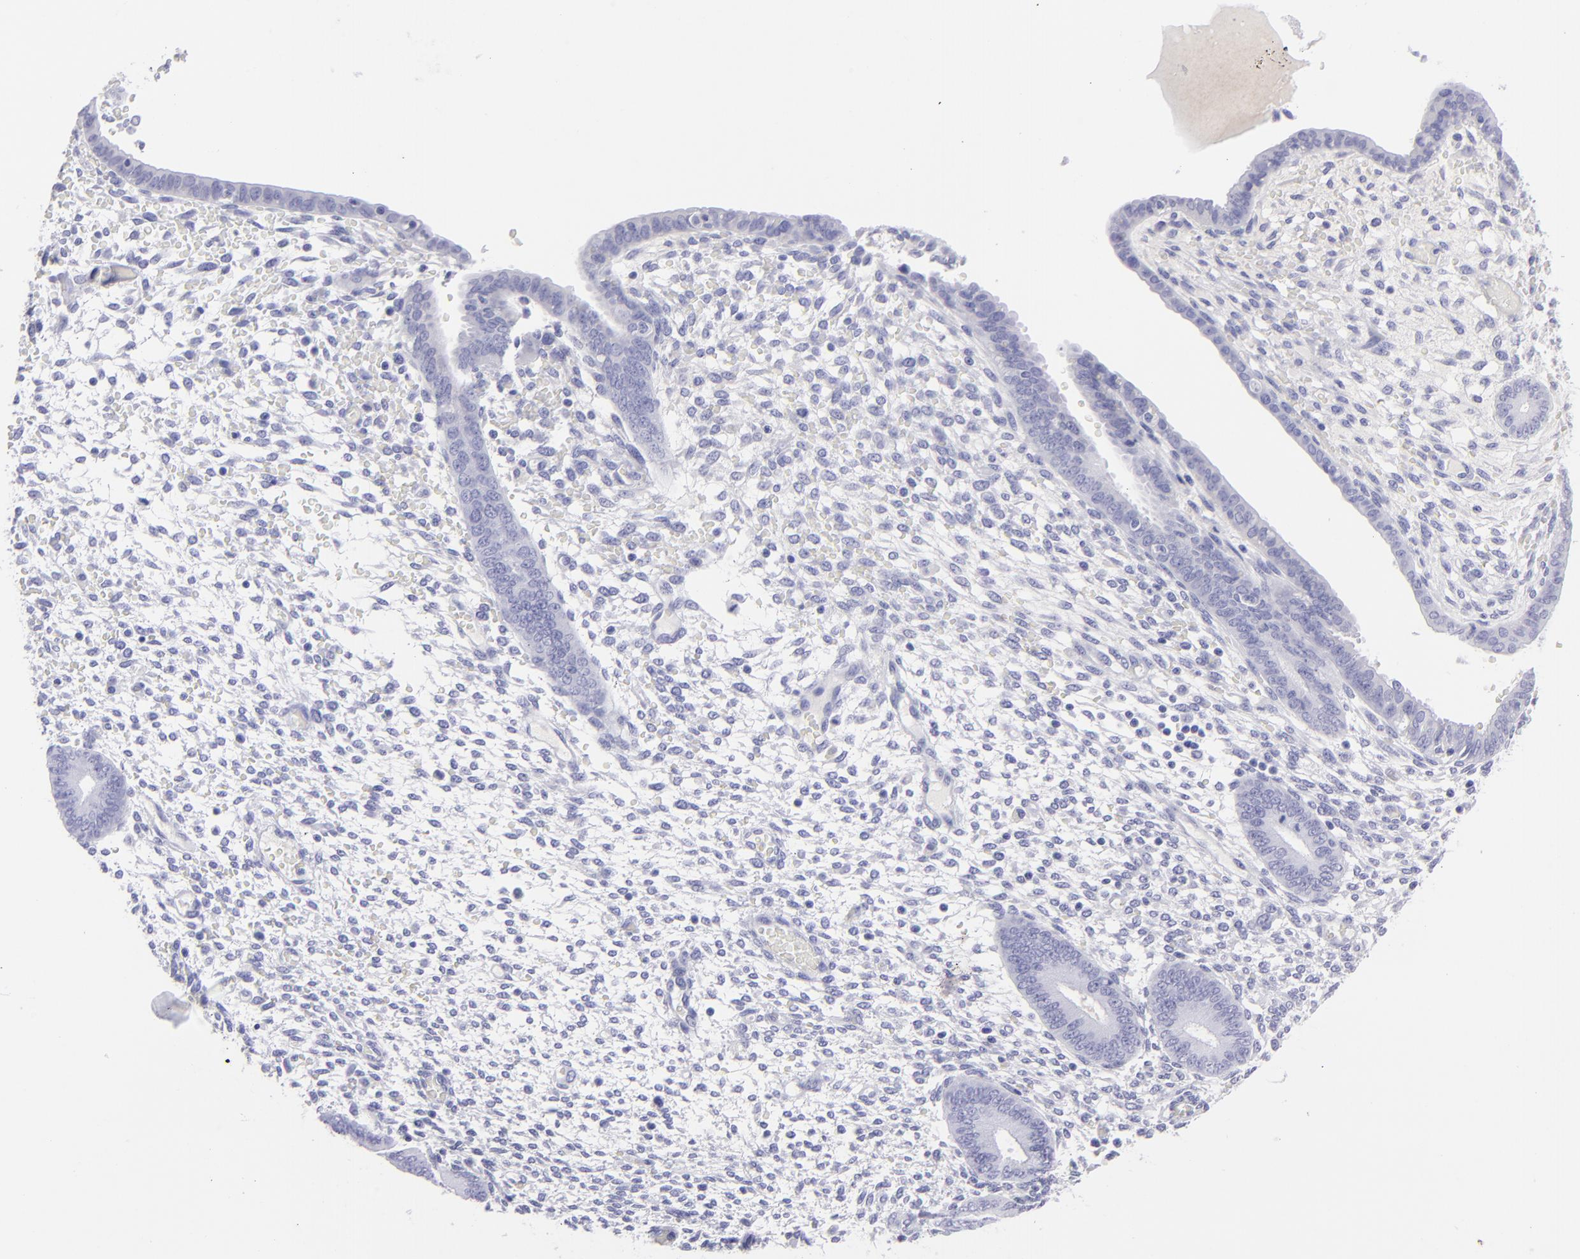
{"staining": {"intensity": "negative", "quantity": "none", "location": "none"}, "tissue": "endometrium", "cell_type": "Cells in endometrial stroma", "image_type": "normal", "snomed": [{"axis": "morphology", "description": "Normal tissue, NOS"}, {"axis": "topography", "description": "Endometrium"}], "caption": "Immunohistochemistry (IHC) micrograph of benign endometrium: endometrium stained with DAB (3,3'-diaminobenzidine) exhibits no significant protein staining in cells in endometrial stroma.", "gene": "SLC1A2", "patient": {"sex": "female", "age": 42}}